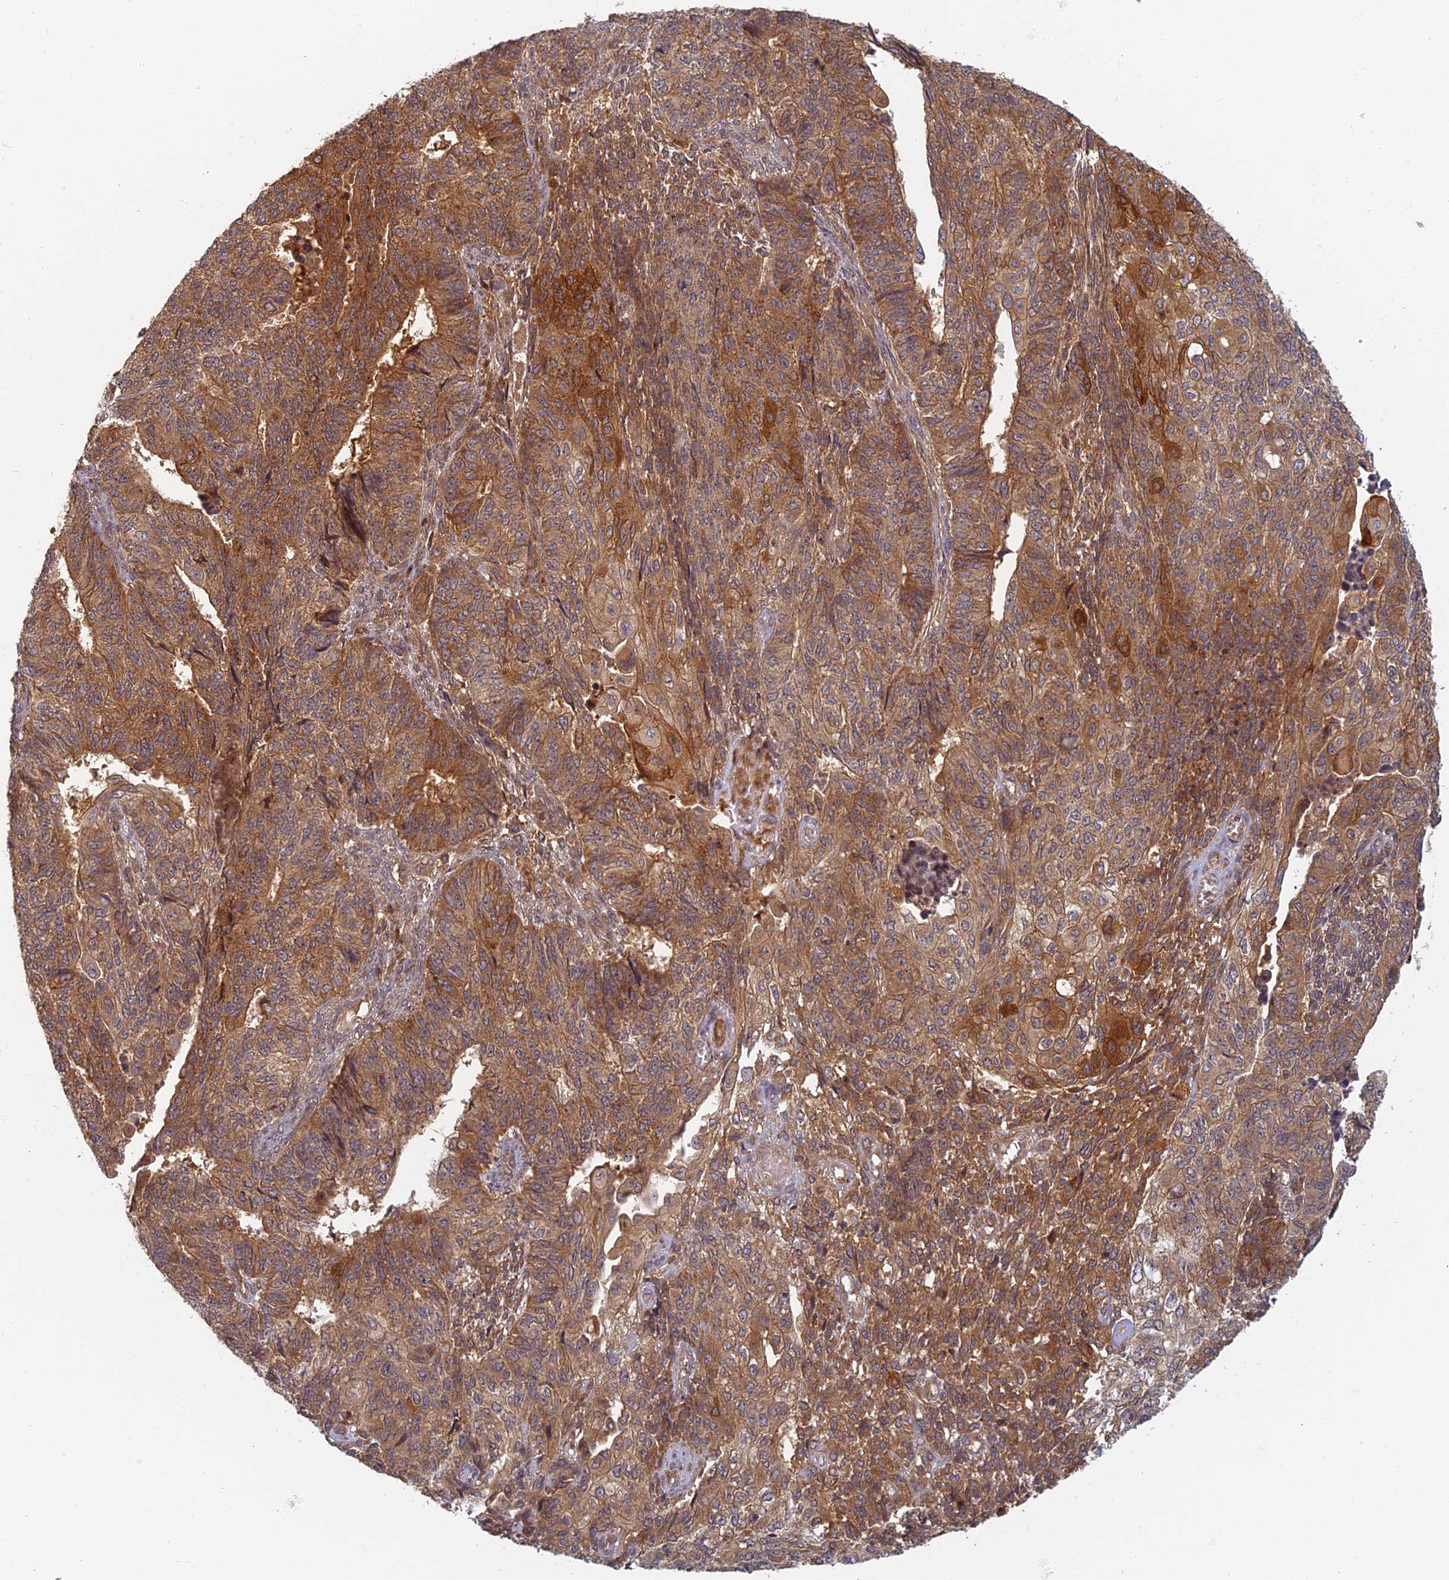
{"staining": {"intensity": "moderate", "quantity": ">75%", "location": "cytoplasmic/membranous"}, "tissue": "endometrial cancer", "cell_type": "Tumor cells", "image_type": "cancer", "snomed": [{"axis": "morphology", "description": "Adenocarcinoma, NOS"}, {"axis": "topography", "description": "Endometrium"}], "caption": "The image exhibits a brown stain indicating the presence of a protein in the cytoplasmic/membranous of tumor cells in endometrial cancer (adenocarcinoma).", "gene": "INO80D", "patient": {"sex": "female", "age": 32}}